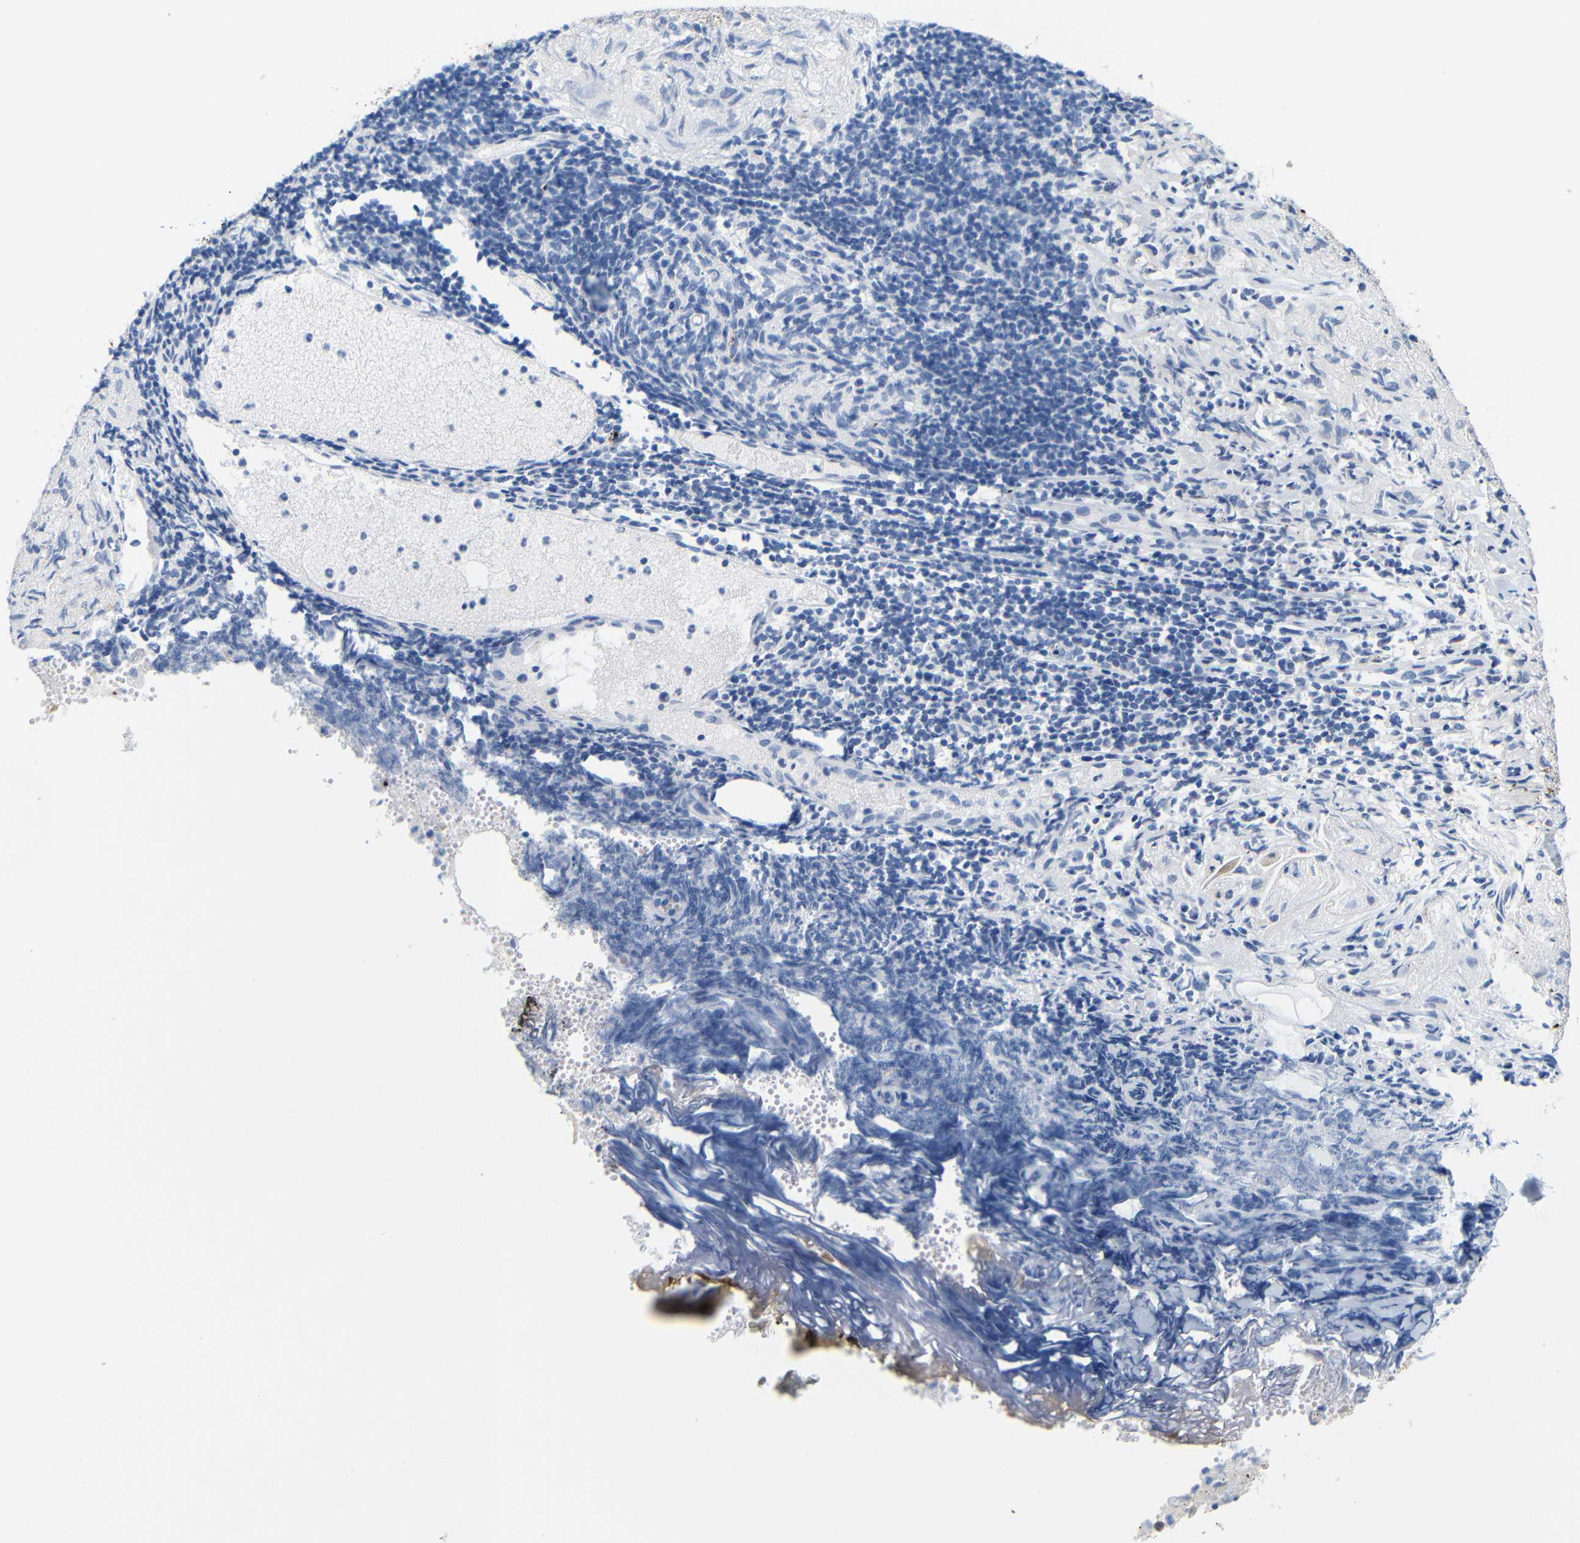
{"staining": {"intensity": "weak", "quantity": "<25%", "location": "cytoplasmic/membranous,nuclear"}, "tissue": "lung cancer", "cell_type": "Tumor cells", "image_type": "cancer", "snomed": [{"axis": "morphology", "description": "Inflammation, NOS"}, {"axis": "morphology", "description": "Squamous cell carcinoma, NOS"}, {"axis": "topography", "description": "Lymph node"}, {"axis": "topography", "description": "Soft tissue"}, {"axis": "topography", "description": "Lung"}], "caption": "Tumor cells show no significant positivity in squamous cell carcinoma (lung).", "gene": "MT1A", "patient": {"sex": "male", "age": 66}}